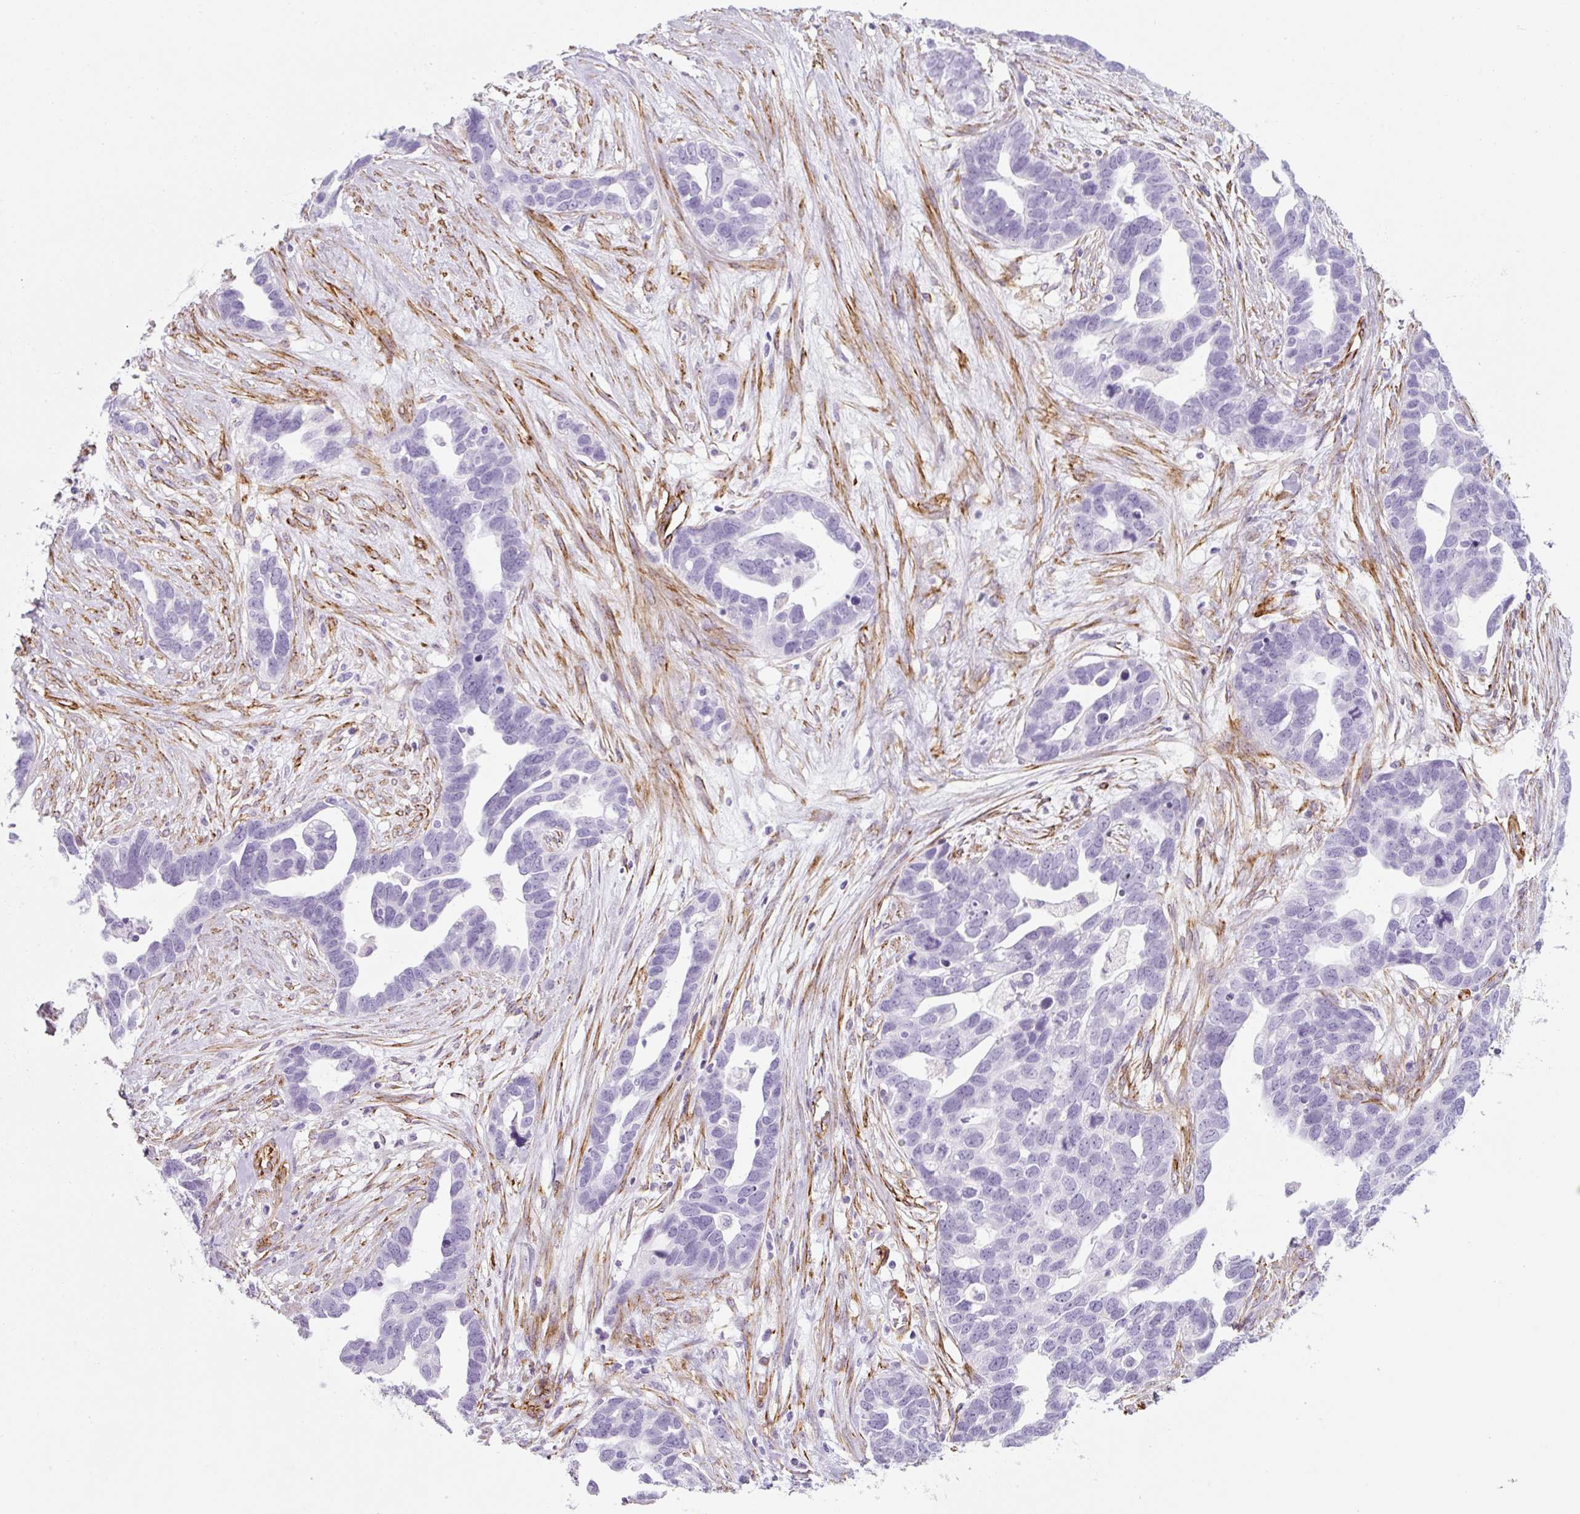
{"staining": {"intensity": "negative", "quantity": "none", "location": "none"}, "tissue": "ovarian cancer", "cell_type": "Tumor cells", "image_type": "cancer", "snomed": [{"axis": "morphology", "description": "Cystadenocarcinoma, serous, NOS"}, {"axis": "topography", "description": "Ovary"}], "caption": "Immunohistochemistry (IHC) photomicrograph of ovarian cancer (serous cystadenocarcinoma) stained for a protein (brown), which reveals no positivity in tumor cells.", "gene": "CAVIN3", "patient": {"sex": "female", "age": 54}}